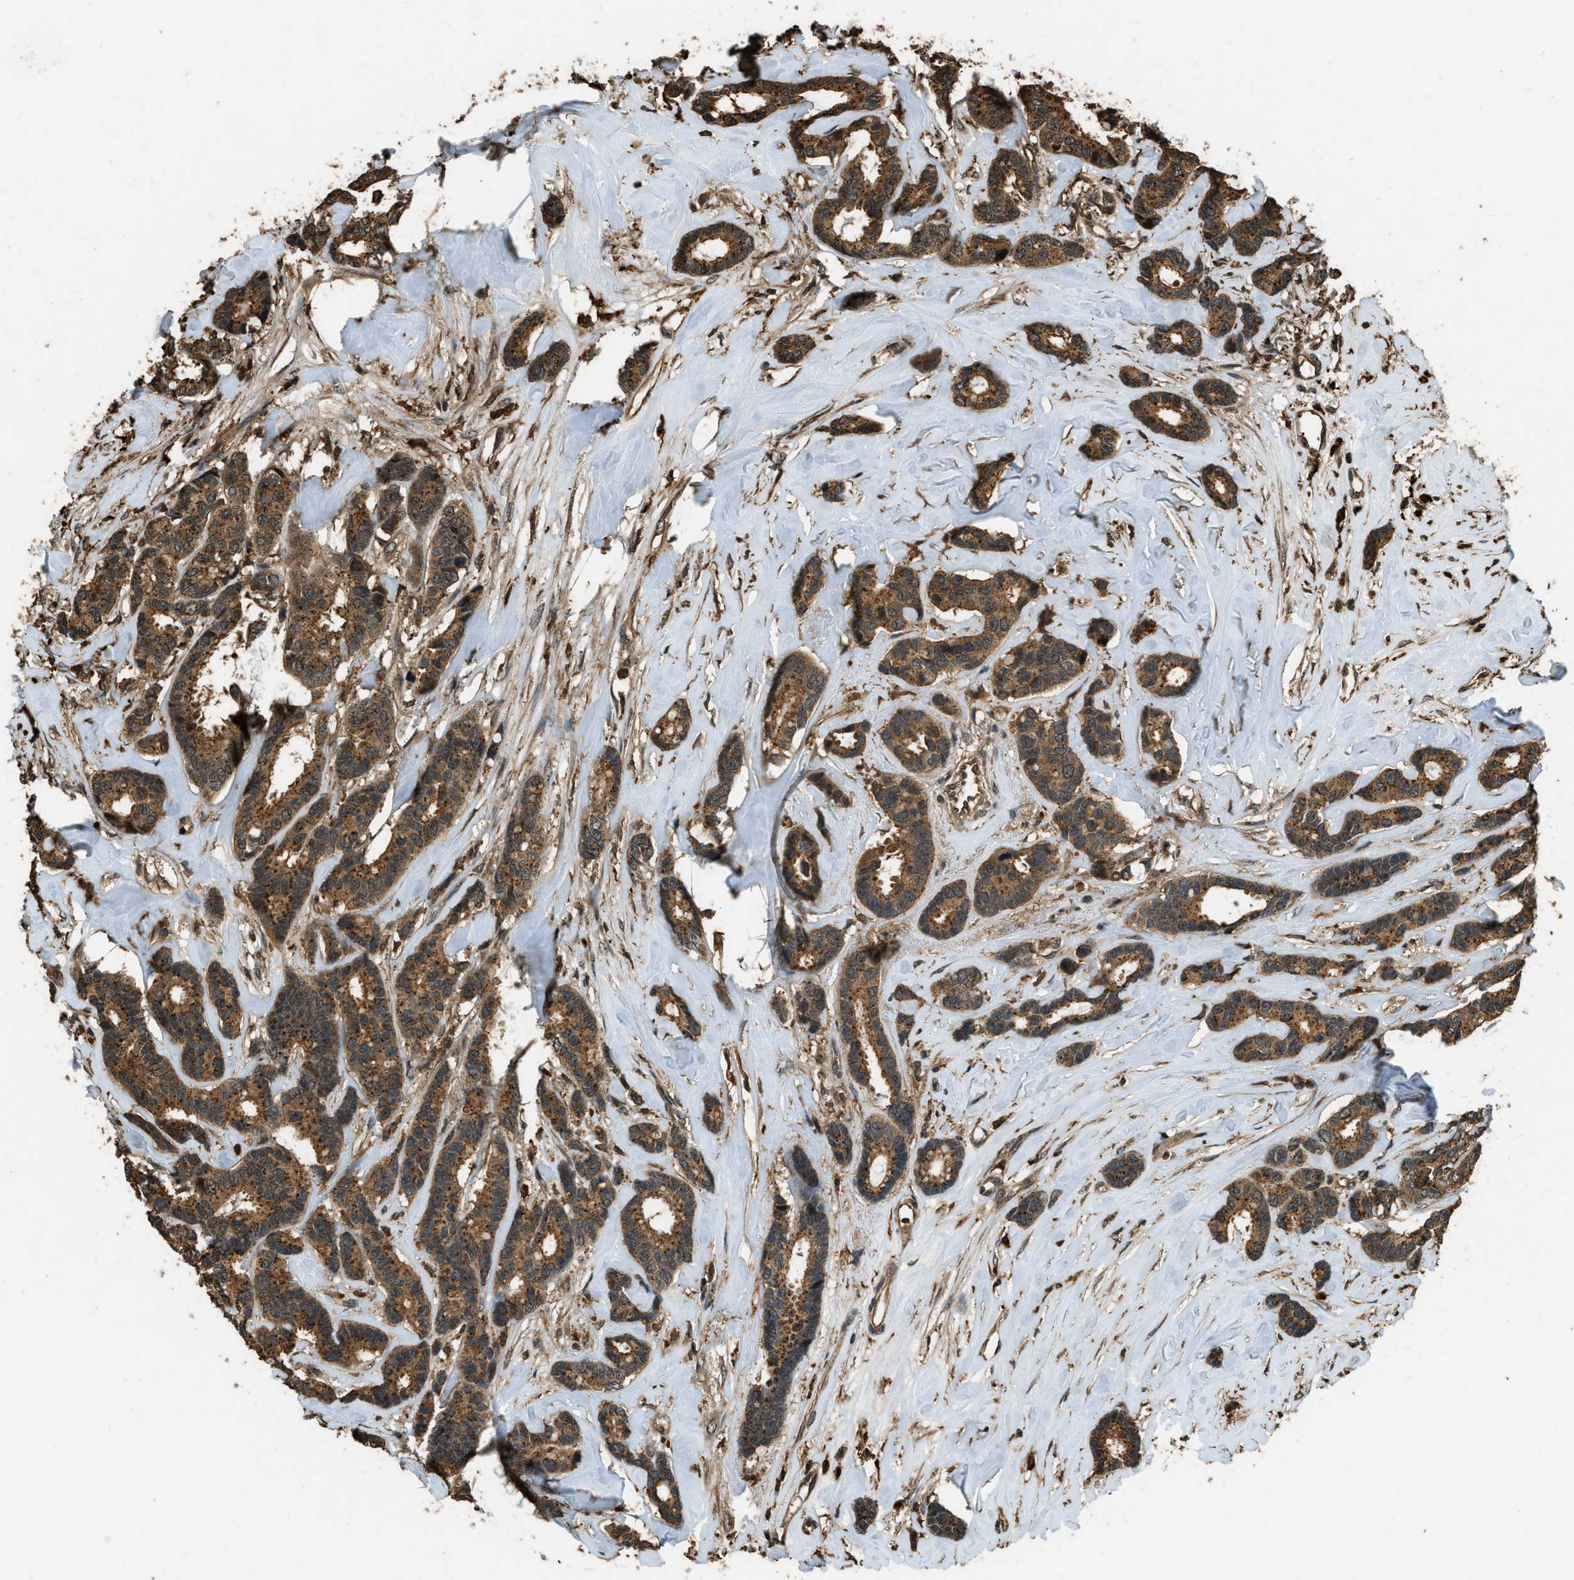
{"staining": {"intensity": "moderate", "quantity": ">75%", "location": "cytoplasmic/membranous"}, "tissue": "breast cancer", "cell_type": "Tumor cells", "image_type": "cancer", "snomed": [{"axis": "morphology", "description": "Duct carcinoma"}, {"axis": "topography", "description": "Breast"}], "caption": "Immunohistochemistry image of human breast cancer stained for a protein (brown), which displays medium levels of moderate cytoplasmic/membranous expression in approximately >75% of tumor cells.", "gene": "RAP2A", "patient": {"sex": "female", "age": 87}}